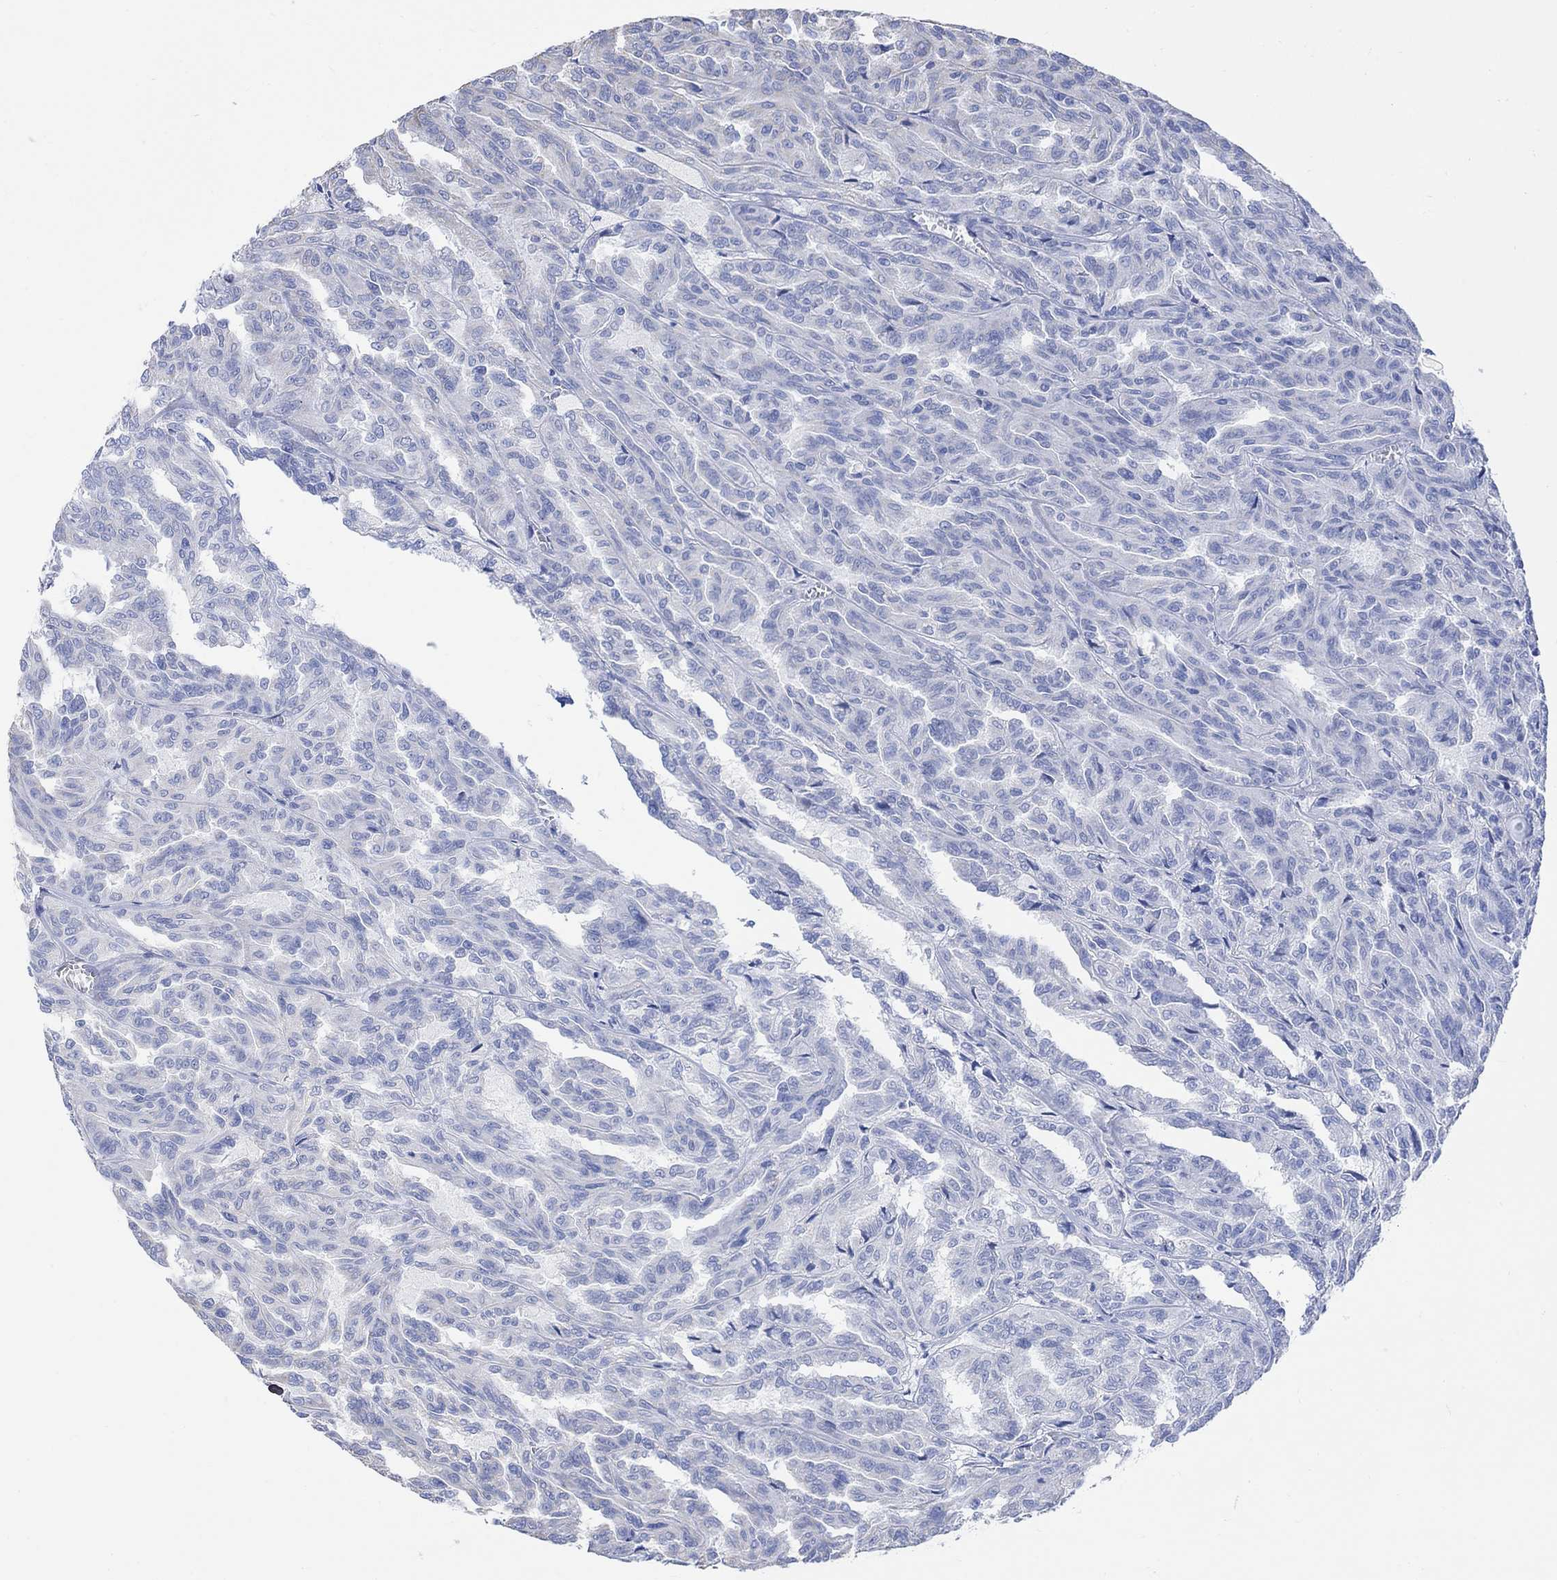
{"staining": {"intensity": "negative", "quantity": "none", "location": "none"}, "tissue": "renal cancer", "cell_type": "Tumor cells", "image_type": "cancer", "snomed": [{"axis": "morphology", "description": "Adenocarcinoma, NOS"}, {"axis": "topography", "description": "Kidney"}], "caption": "Immunohistochemical staining of human renal cancer reveals no significant staining in tumor cells.", "gene": "SYT12", "patient": {"sex": "male", "age": 79}}